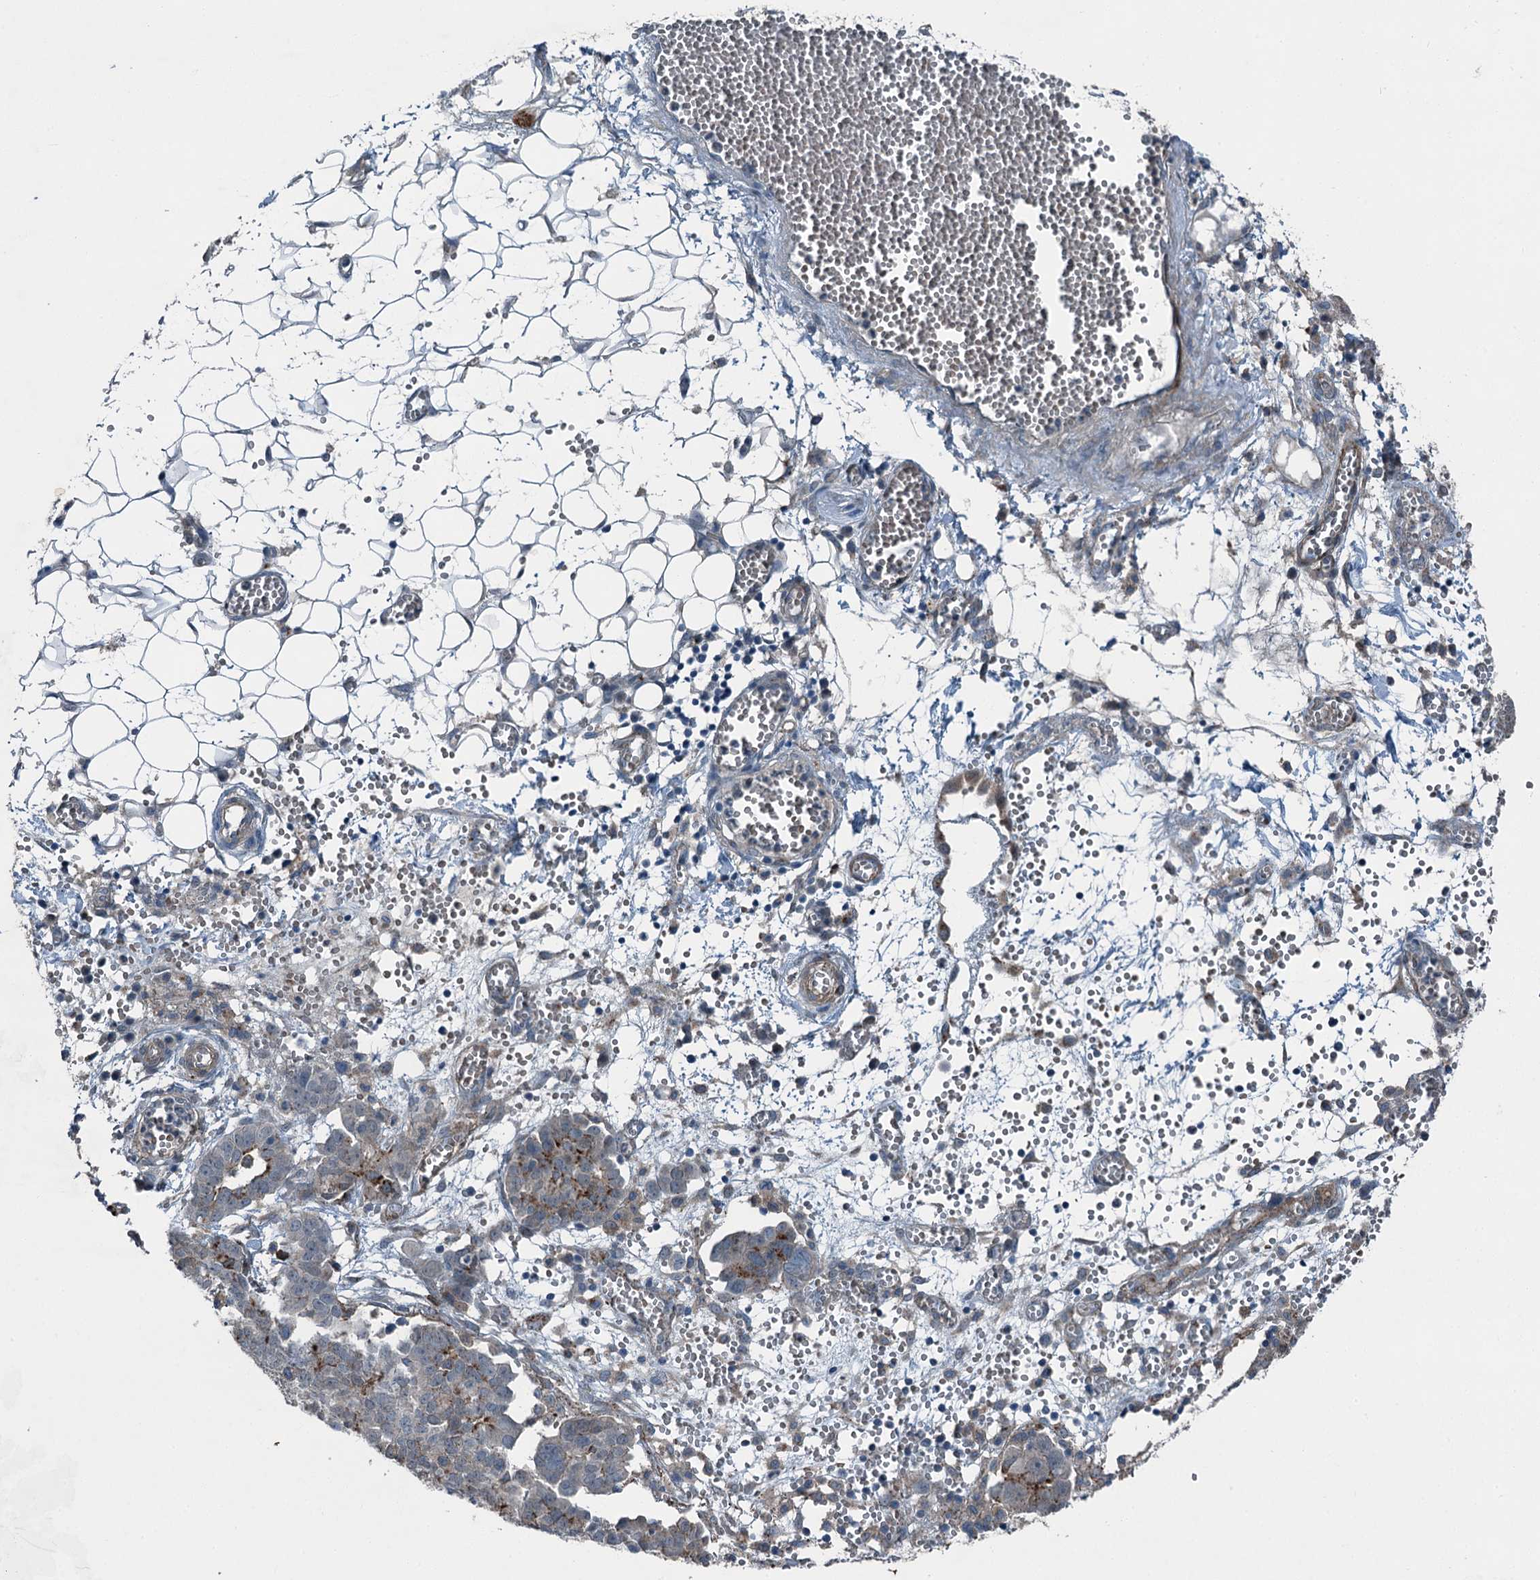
{"staining": {"intensity": "moderate", "quantity": "<25%", "location": "cytoplasmic/membranous"}, "tissue": "ovarian cancer", "cell_type": "Tumor cells", "image_type": "cancer", "snomed": [{"axis": "morphology", "description": "Cystadenocarcinoma, serous, NOS"}, {"axis": "topography", "description": "Soft tissue"}, {"axis": "topography", "description": "Ovary"}], "caption": "Ovarian serous cystadenocarcinoma stained for a protein demonstrates moderate cytoplasmic/membranous positivity in tumor cells.", "gene": "AXL", "patient": {"sex": "female", "age": 57}}